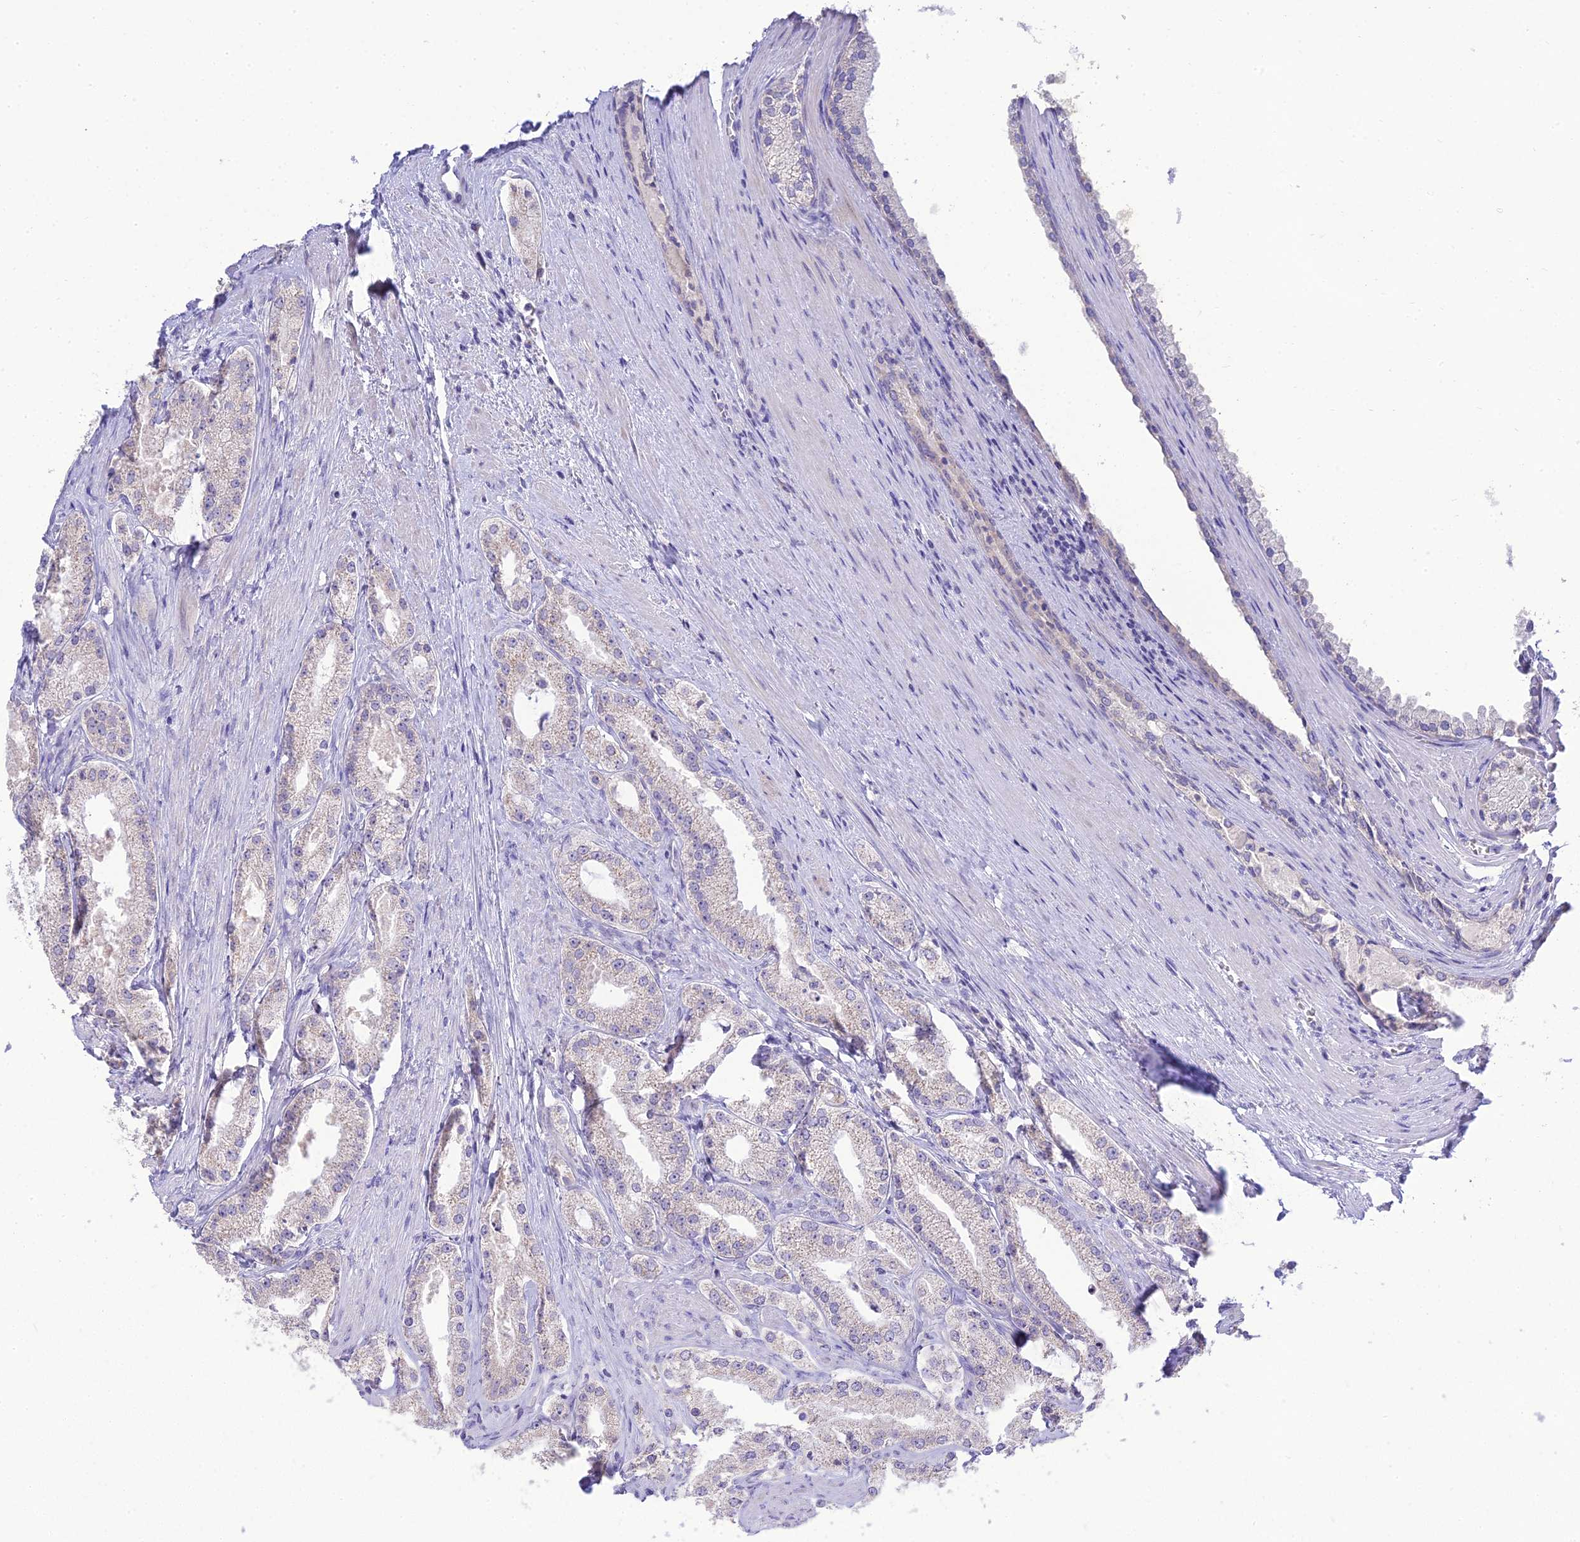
{"staining": {"intensity": "weak", "quantity": "<25%", "location": "cytoplasmic/membranous"}, "tissue": "prostate cancer", "cell_type": "Tumor cells", "image_type": "cancer", "snomed": [{"axis": "morphology", "description": "Adenocarcinoma, Low grade"}, {"axis": "topography", "description": "Prostate"}], "caption": "Human adenocarcinoma (low-grade) (prostate) stained for a protein using immunohistochemistry exhibits no staining in tumor cells.", "gene": "TMEM40", "patient": {"sex": "male", "age": 69}}